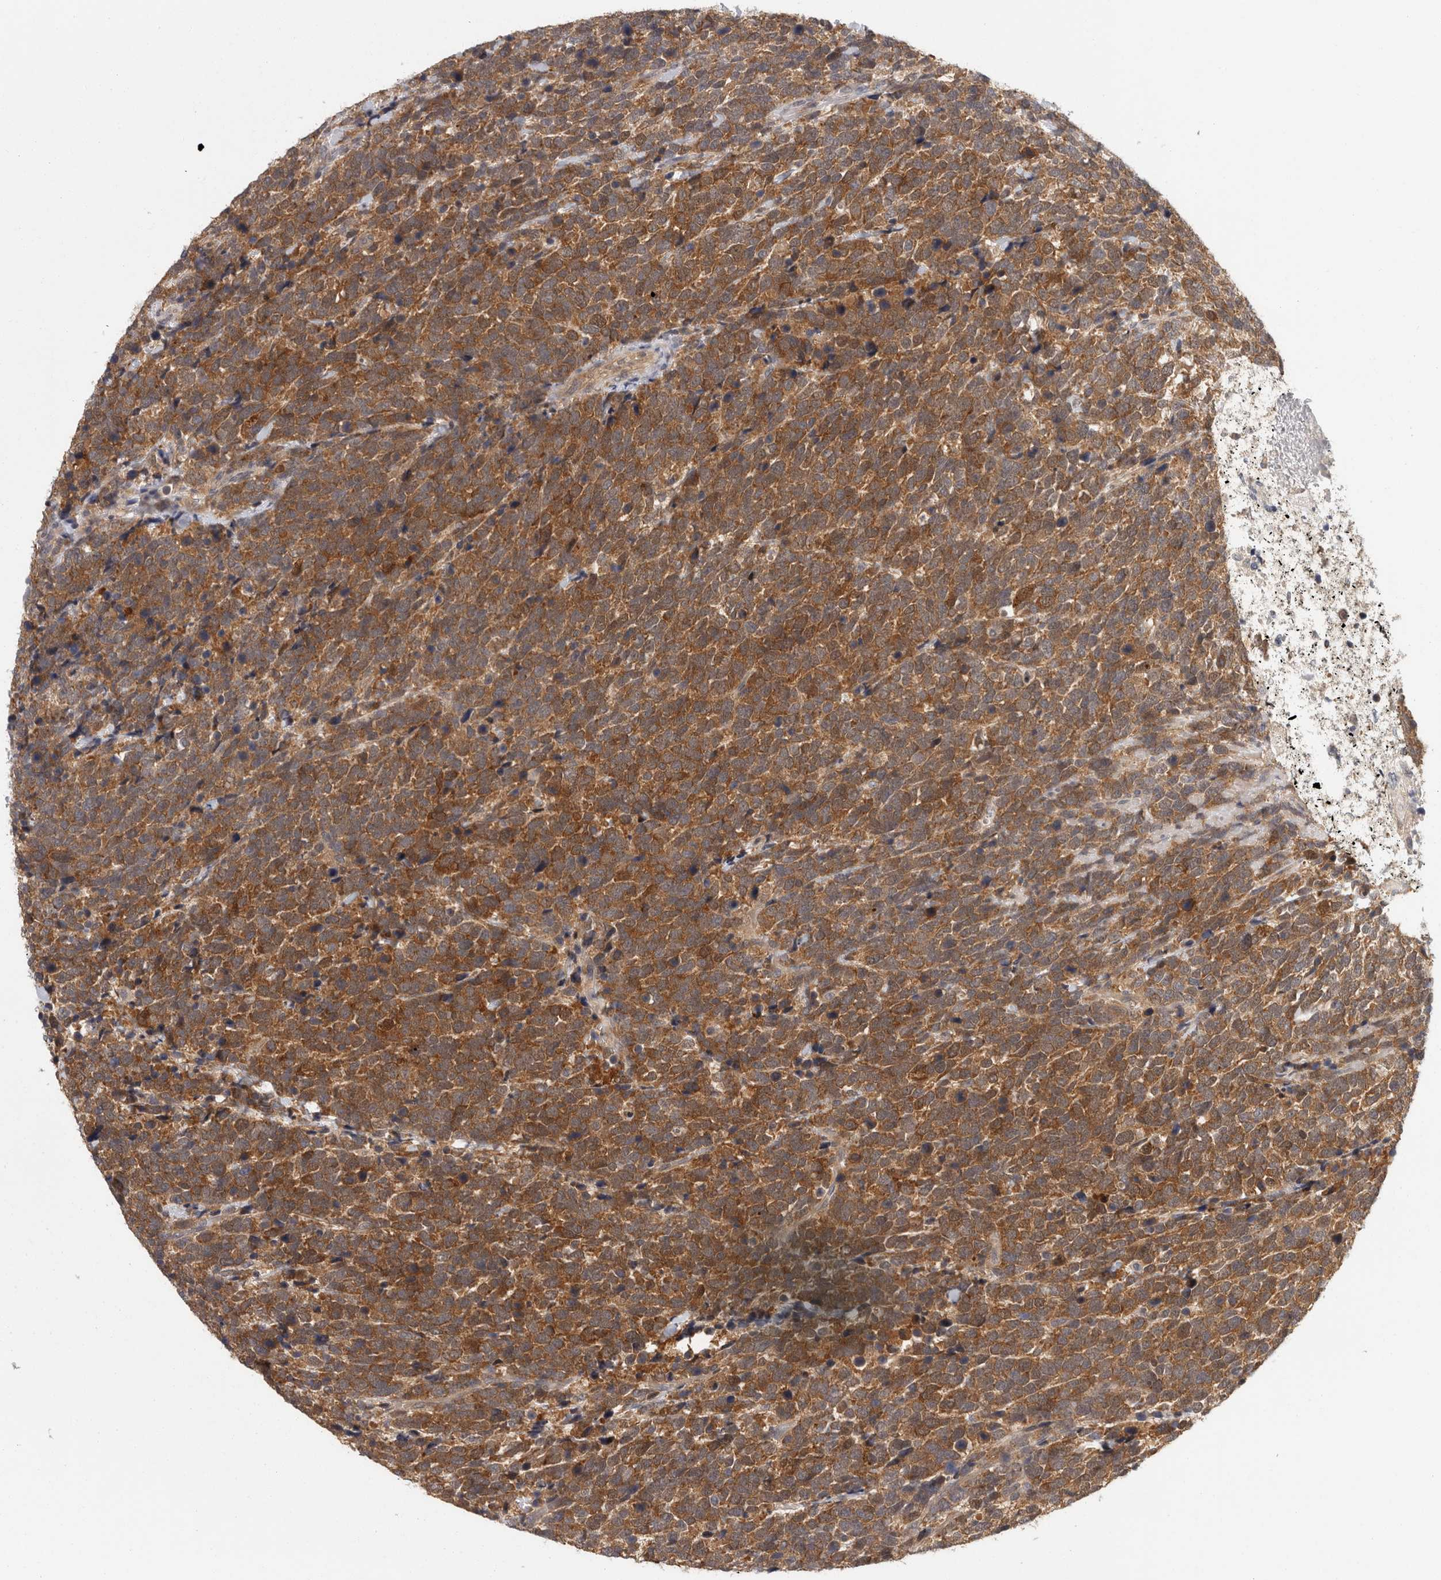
{"staining": {"intensity": "moderate", "quantity": ">75%", "location": "cytoplasmic/membranous"}, "tissue": "urothelial cancer", "cell_type": "Tumor cells", "image_type": "cancer", "snomed": [{"axis": "morphology", "description": "Urothelial carcinoma, High grade"}, {"axis": "topography", "description": "Urinary bladder"}], "caption": "Urothelial cancer was stained to show a protein in brown. There is medium levels of moderate cytoplasmic/membranous positivity in about >75% of tumor cells.", "gene": "ACAT2", "patient": {"sex": "female", "age": 82}}